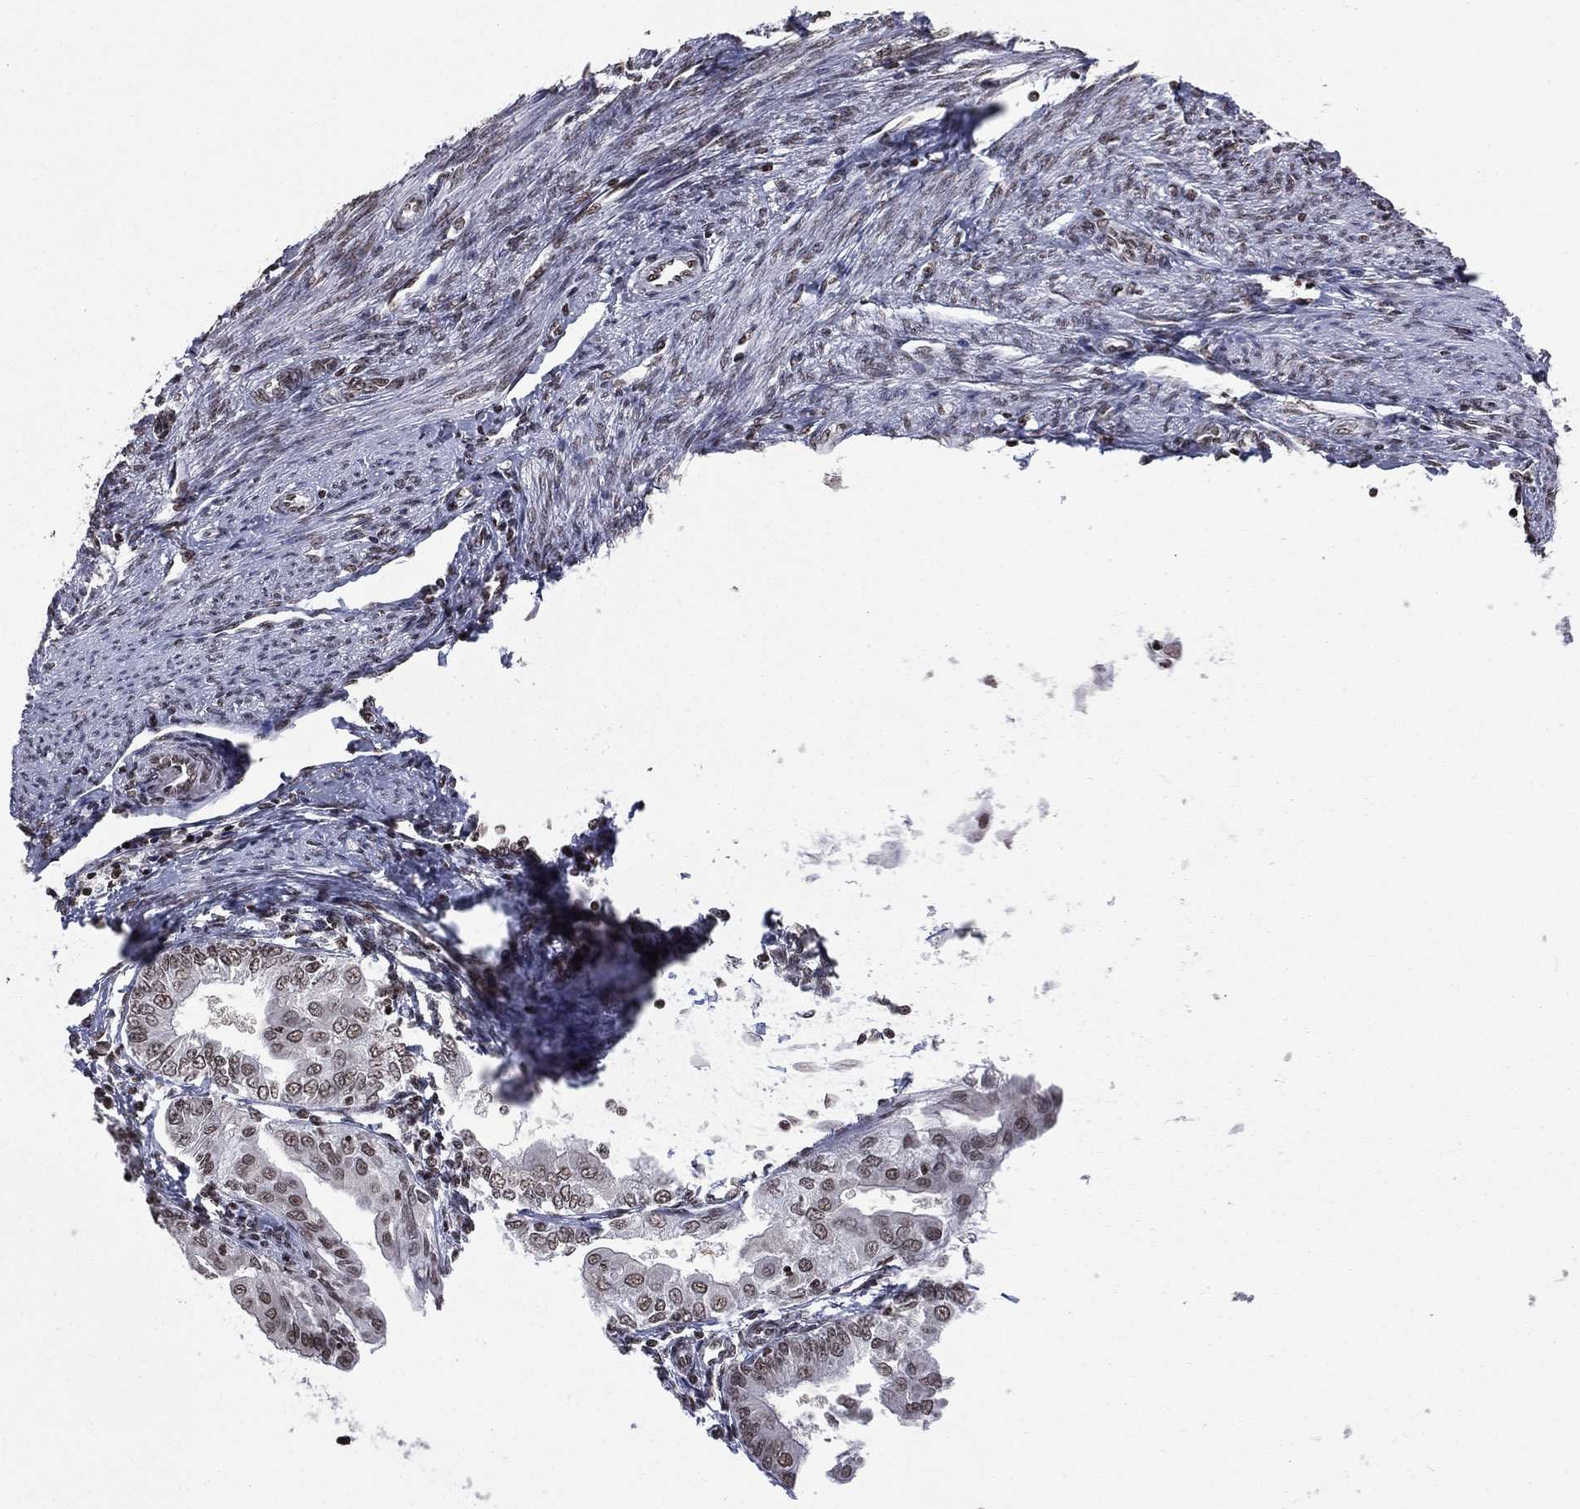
{"staining": {"intensity": "moderate", "quantity": "25%-75%", "location": "nuclear"}, "tissue": "endometrial cancer", "cell_type": "Tumor cells", "image_type": "cancer", "snomed": [{"axis": "morphology", "description": "Adenocarcinoma, NOS"}, {"axis": "topography", "description": "Endometrium"}], "caption": "A brown stain shows moderate nuclear positivity of a protein in endometrial cancer (adenocarcinoma) tumor cells.", "gene": "RFX7", "patient": {"sex": "female", "age": 68}}